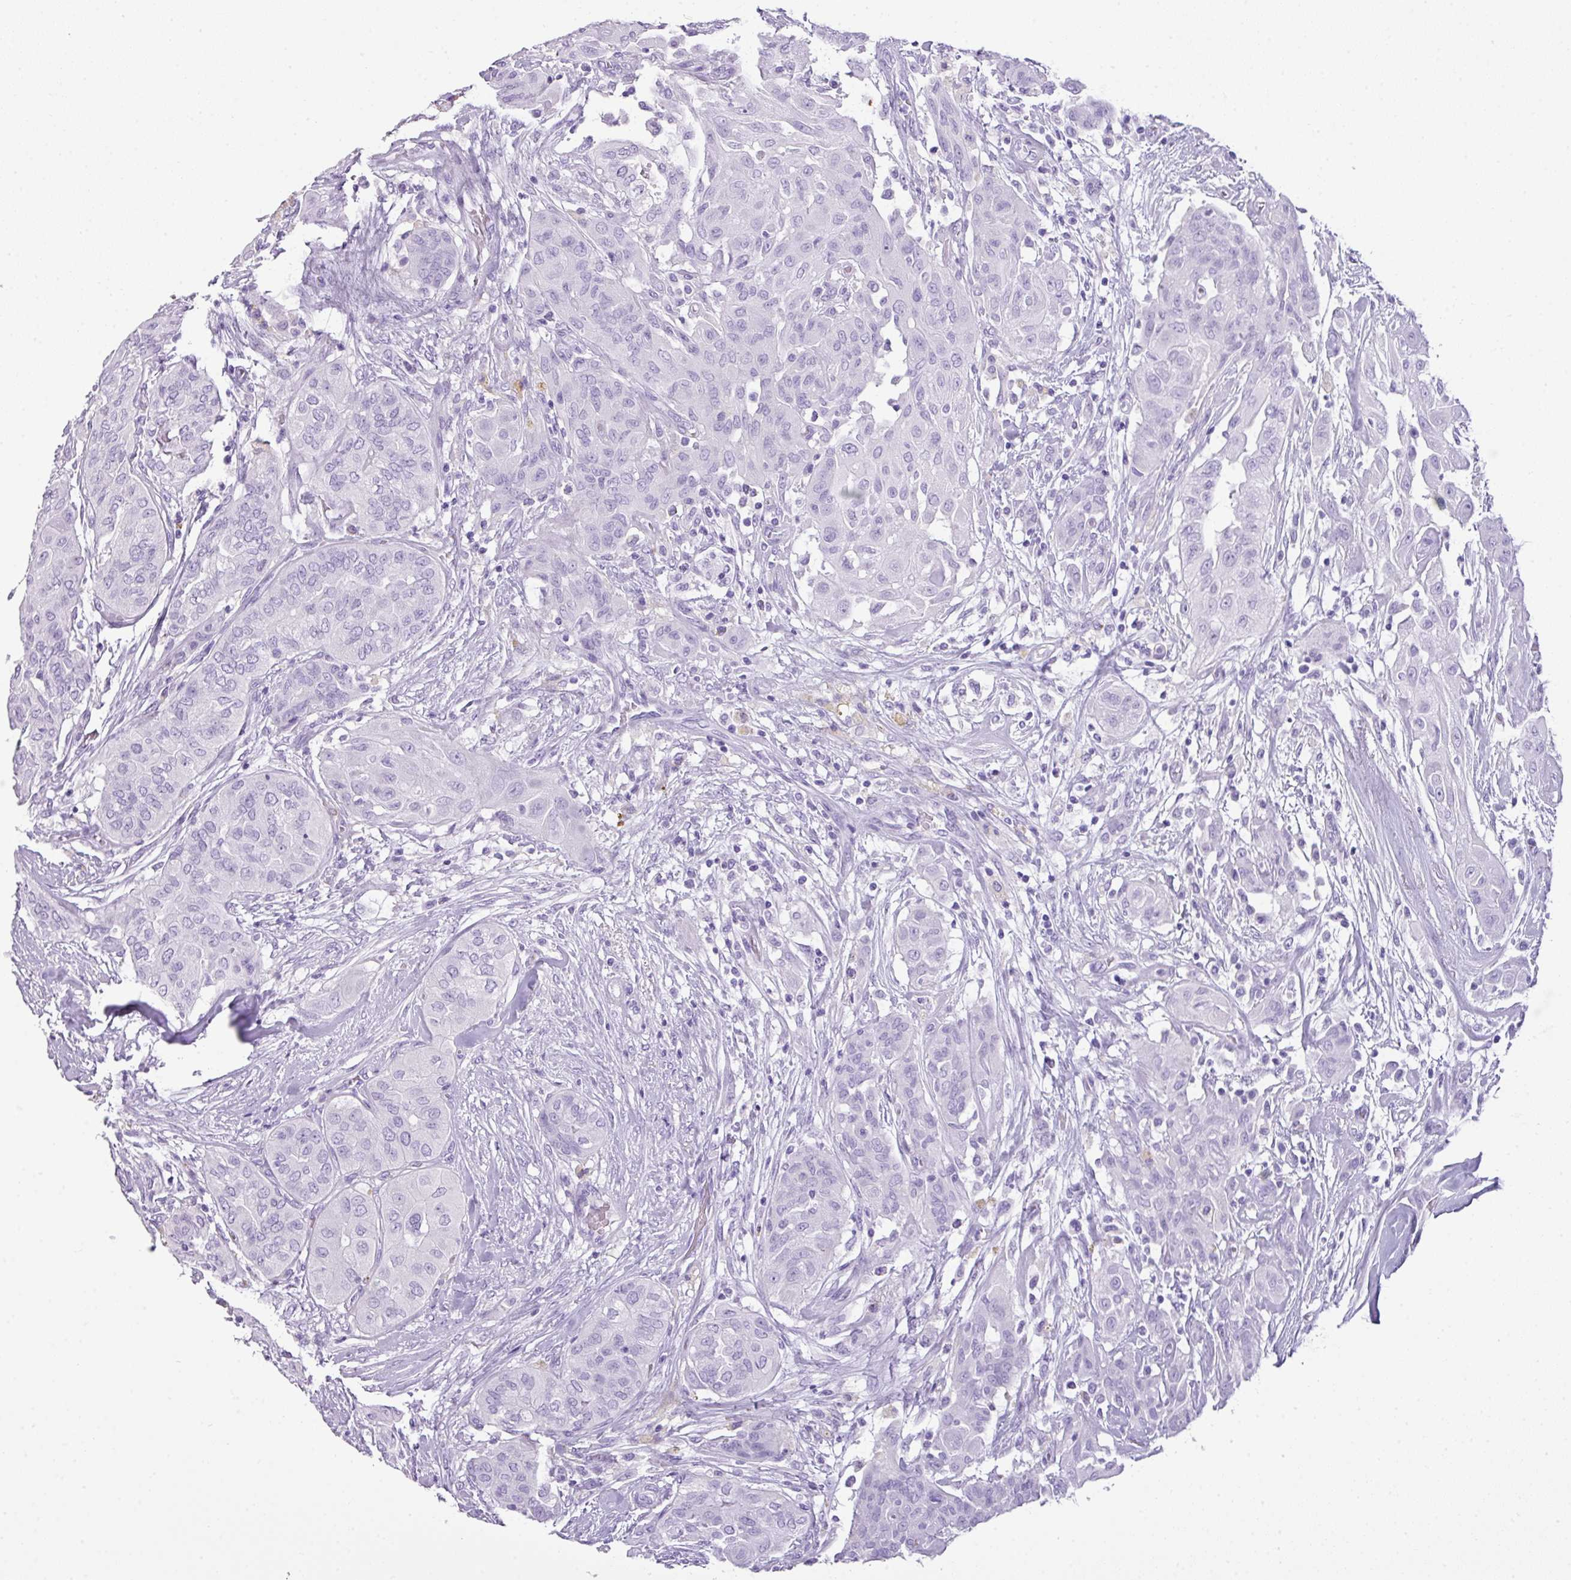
{"staining": {"intensity": "negative", "quantity": "none", "location": "none"}, "tissue": "thyroid cancer", "cell_type": "Tumor cells", "image_type": "cancer", "snomed": [{"axis": "morphology", "description": "Papillary adenocarcinoma, NOS"}, {"axis": "topography", "description": "Thyroid gland"}], "caption": "Tumor cells show no significant protein expression in thyroid cancer (papillary adenocarcinoma).", "gene": "TNP1", "patient": {"sex": "female", "age": 59}}